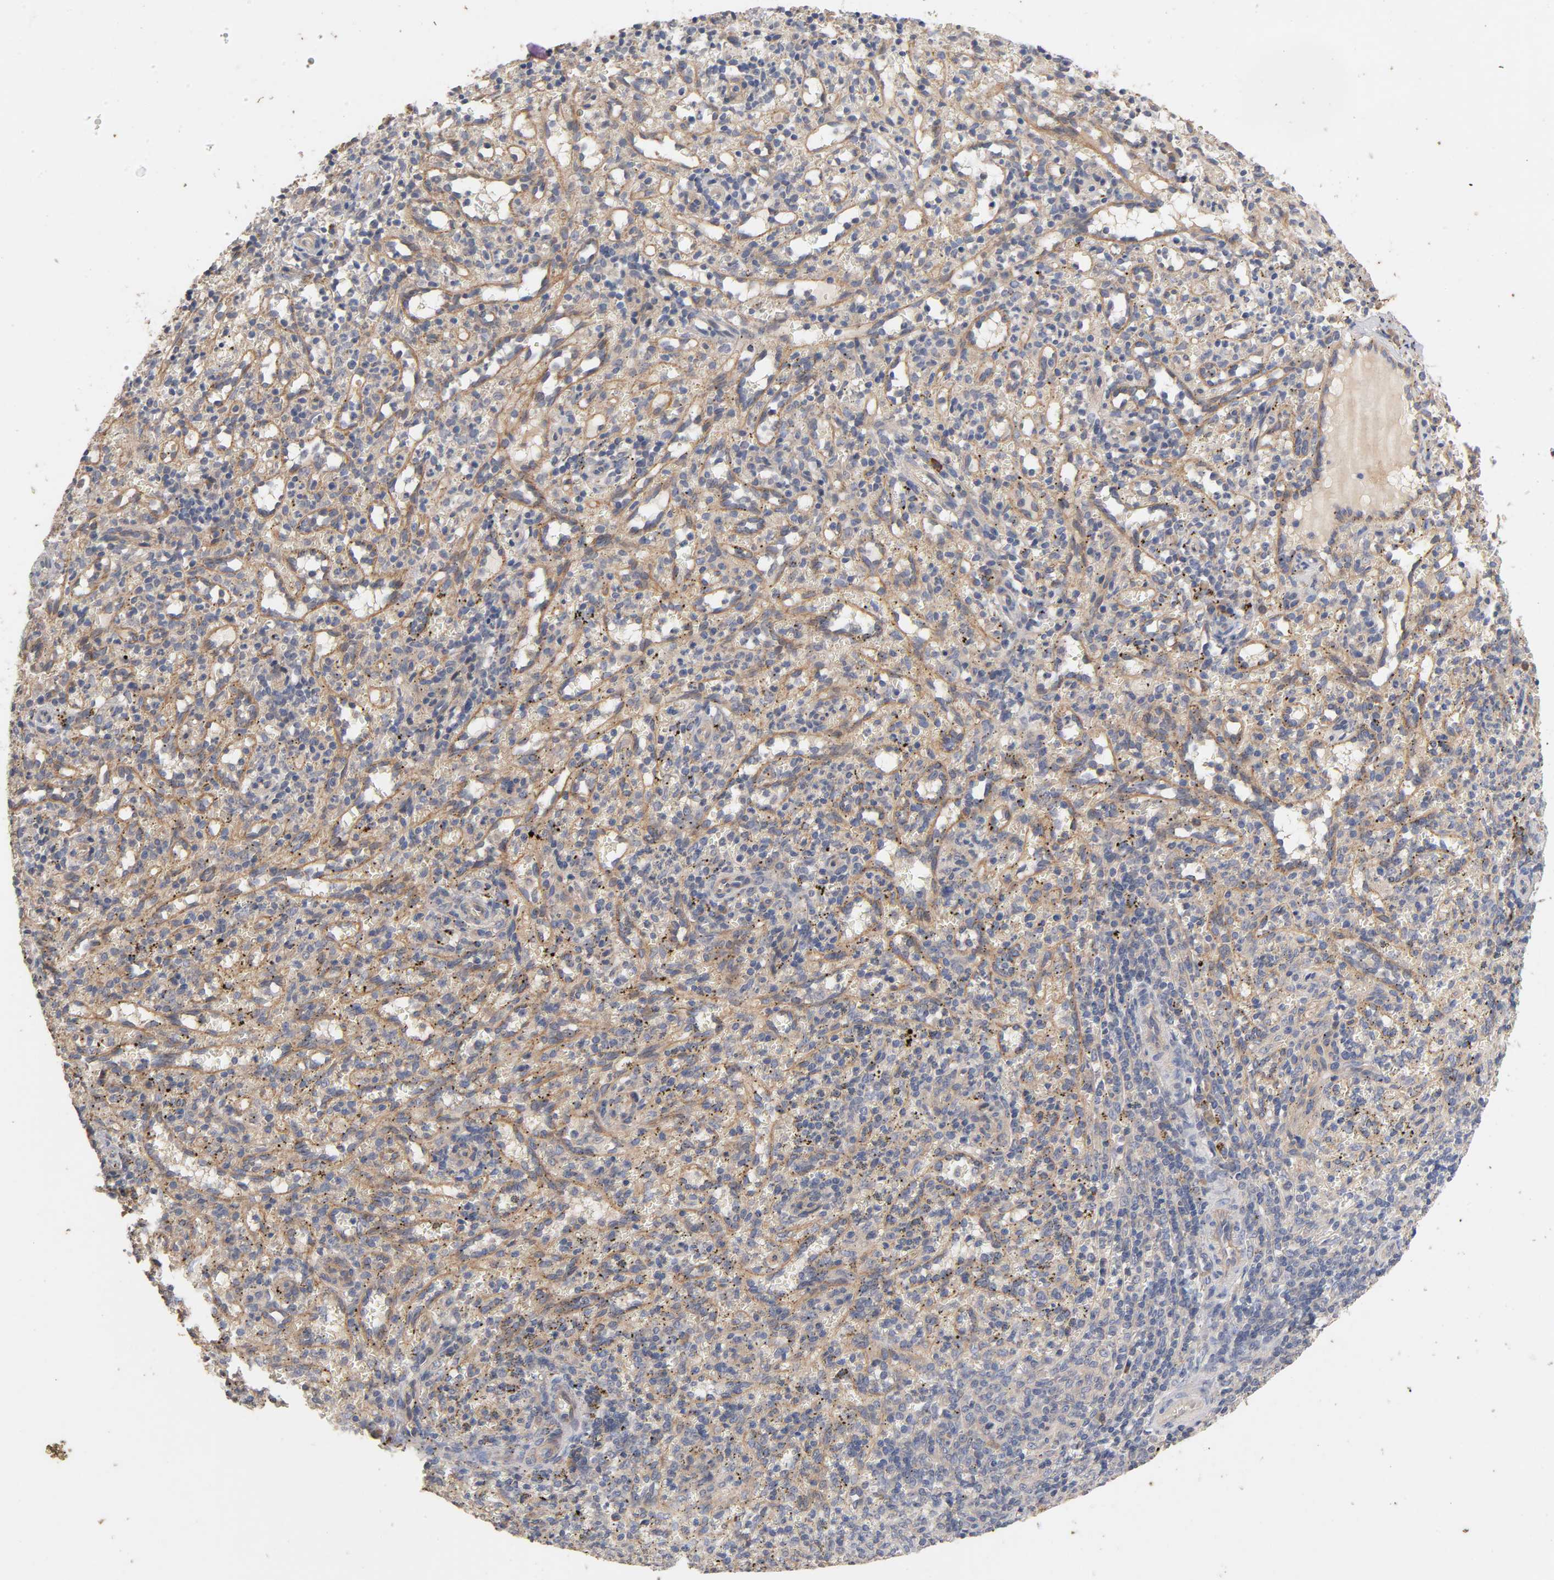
{"staining": {"intensity": "weak", "quantity": "25%-75%", "location": "cytoplasmic/membranous"}, "tissue": "spleen", "cell_type": "Cells in red pulp", "image_type": "normal", "snomed": [{"axis": "morphology", "description": "Normal tissue, NOS"}, {"axis": "topography", "description": "Spleen"}], "caption": "IHC histopathology image of benign spleen: human spleen stained using IHC reveals low levels of weak protein expression localized specifically in the cytoplasmic/membranous of cells in red pulp, appearing as a cytoplasmic/membranous brown color.", "gene": "PDZD11", "patient": {"sex": "female", "age": 10}}